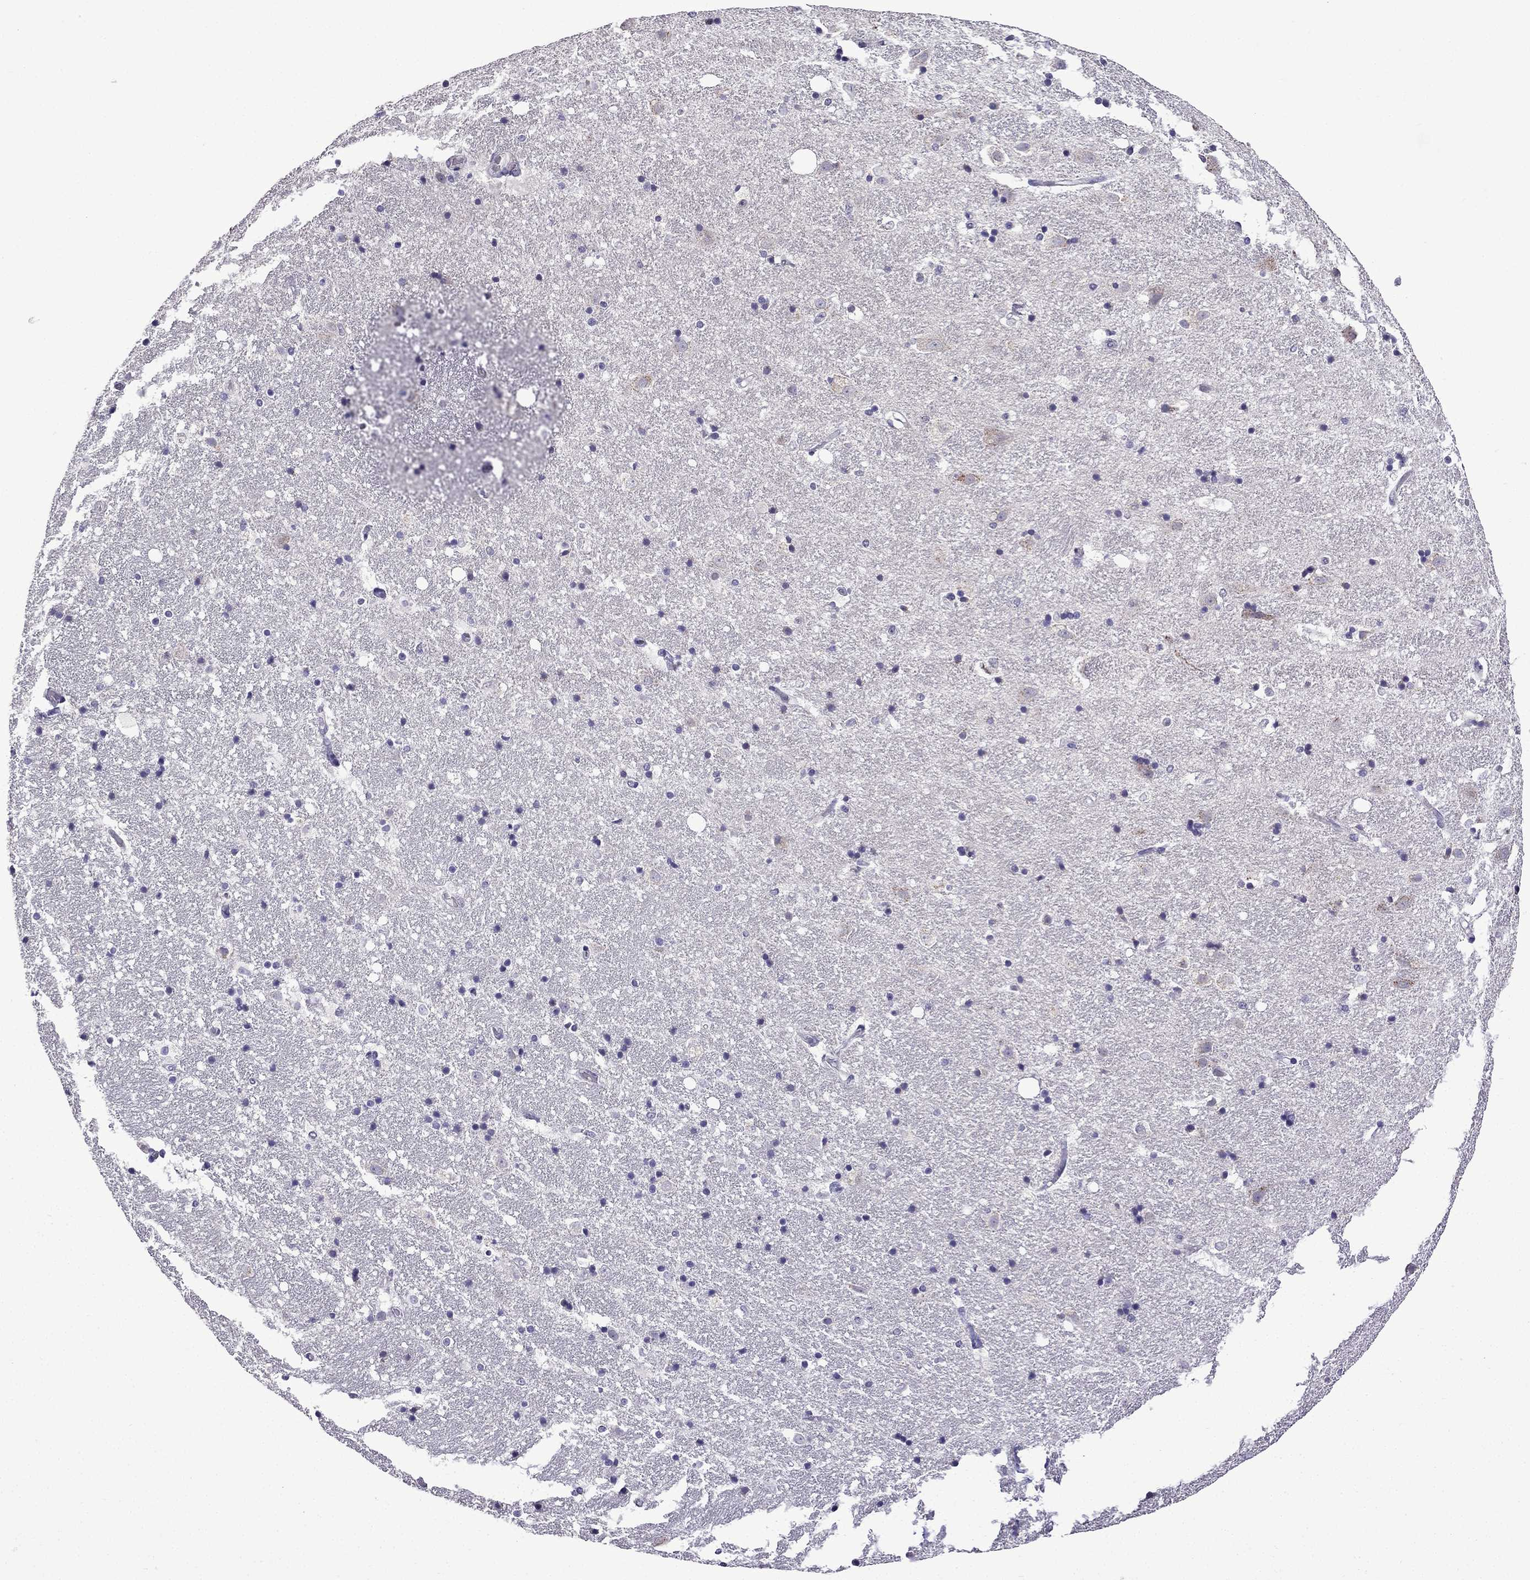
{"staining": {"intensity": "negative", "quantity": "none", "location": "none"}, "tissue": "hippocampus", "cell_type": "Glial cells", "image_type": "normal", "snomed": [{"axis": "morphology", "description": "Normal tissue, NOS"}, {"axis": "topography", "description": "Hippocampus"}], "caption": "The histopathology image exhibits no staining of glial cells in benign hippocampus.", "gene": "TTN", "patient": {"sex": "male", "age": 49}}